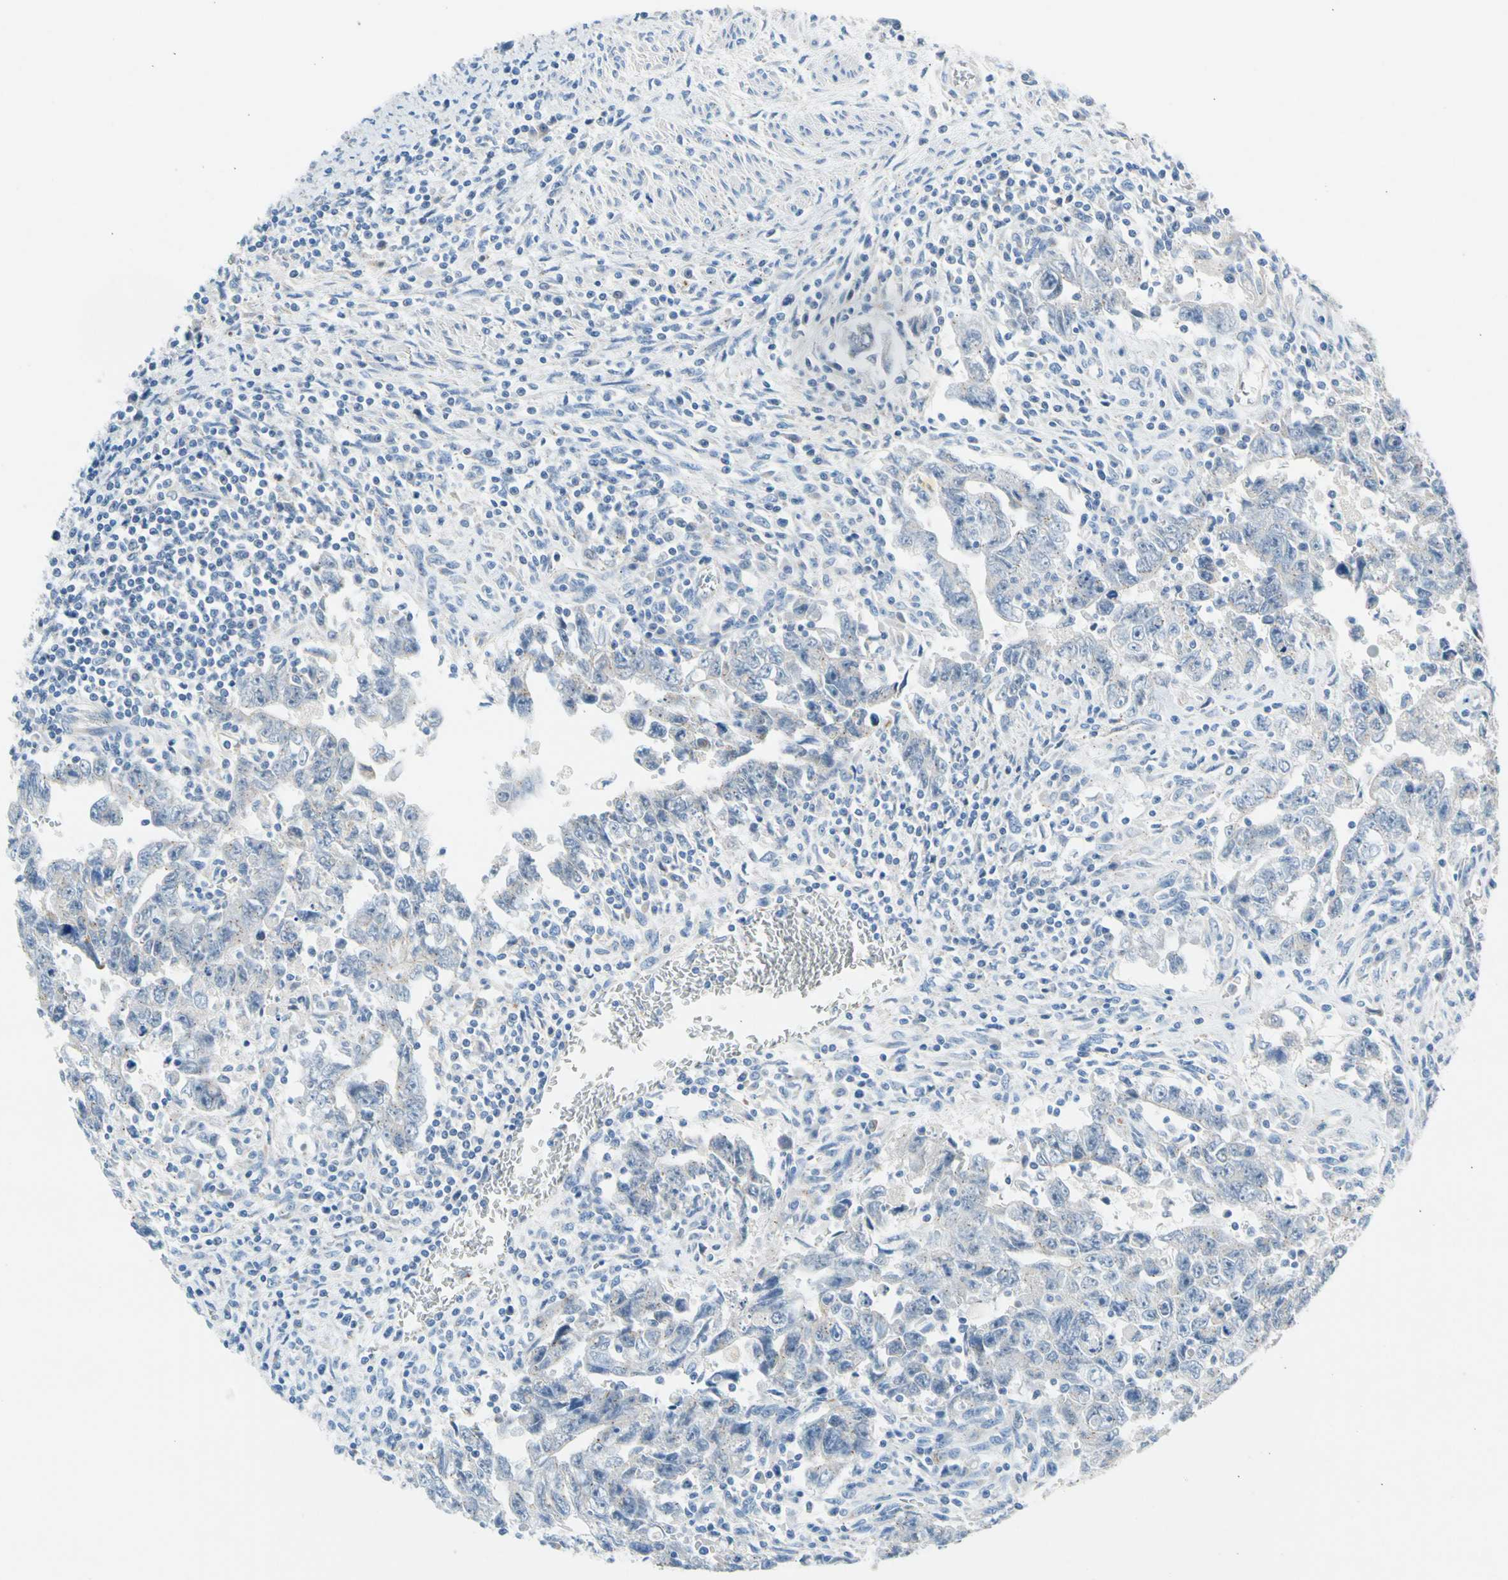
{"staining": {"intensity": "negative", "quantity": "none", "location": "none"}, "tissue": "testis cancer", "cell_type": "Tumor cells", "image_type": "cancer", "snomed": [{"axis": "morphology", "description": "Carcinoma, Embryonal, NOS"}, {"axis": "topography", "description": "Testis"}], "caption": "Testis cancer (embryonal carcinoma) was stained to show a protein in brown. There is no significant positivity in tumor cells.", "gene": "GASK1B", "patient": {"sex": "male", "age": 28}}